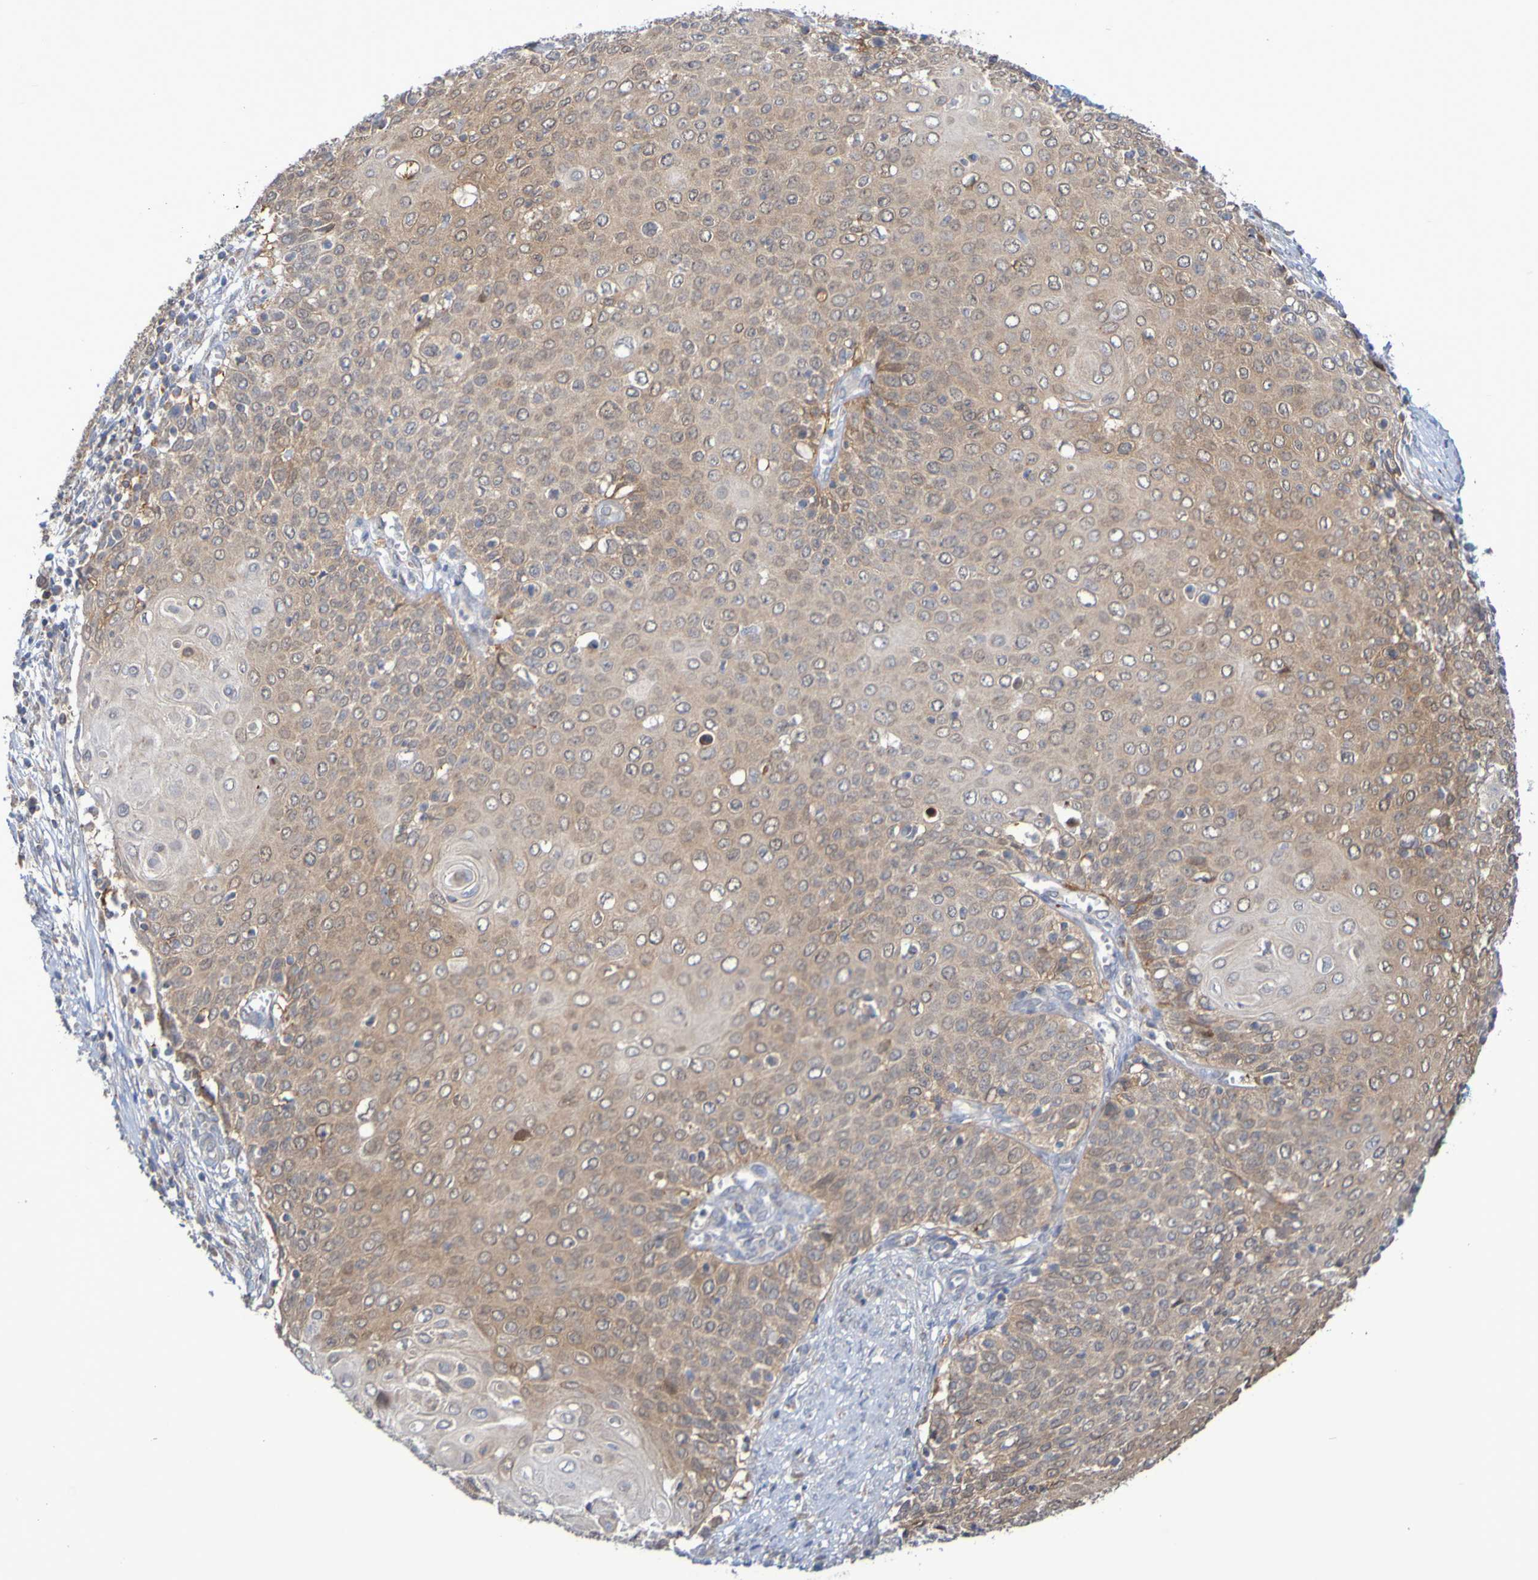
{"staining": {"intensity": "weak", "quantity": ">75%", "location": "cytoplasmic/membranous"}, "tissue": "cervical cancer", "cell_type": "Tumor cells", "image_type": "cancer", "snomed": [{"axis": "morphology", "description": "Squamous cell carcinoma, NOS"}, {"axis": "topography", "description": "Cervix"}], "caption": "Cervical squamous cell carcinoma was stained to show a protein in brown. There is low levels of weak cytoplasmic/membranous expression in about >75% of tumor cells. The protein is shown in brown color, while the nuclei are stained blue.", "gene": "C3orf18", "patient": {"sex": "female", "age": 39}}